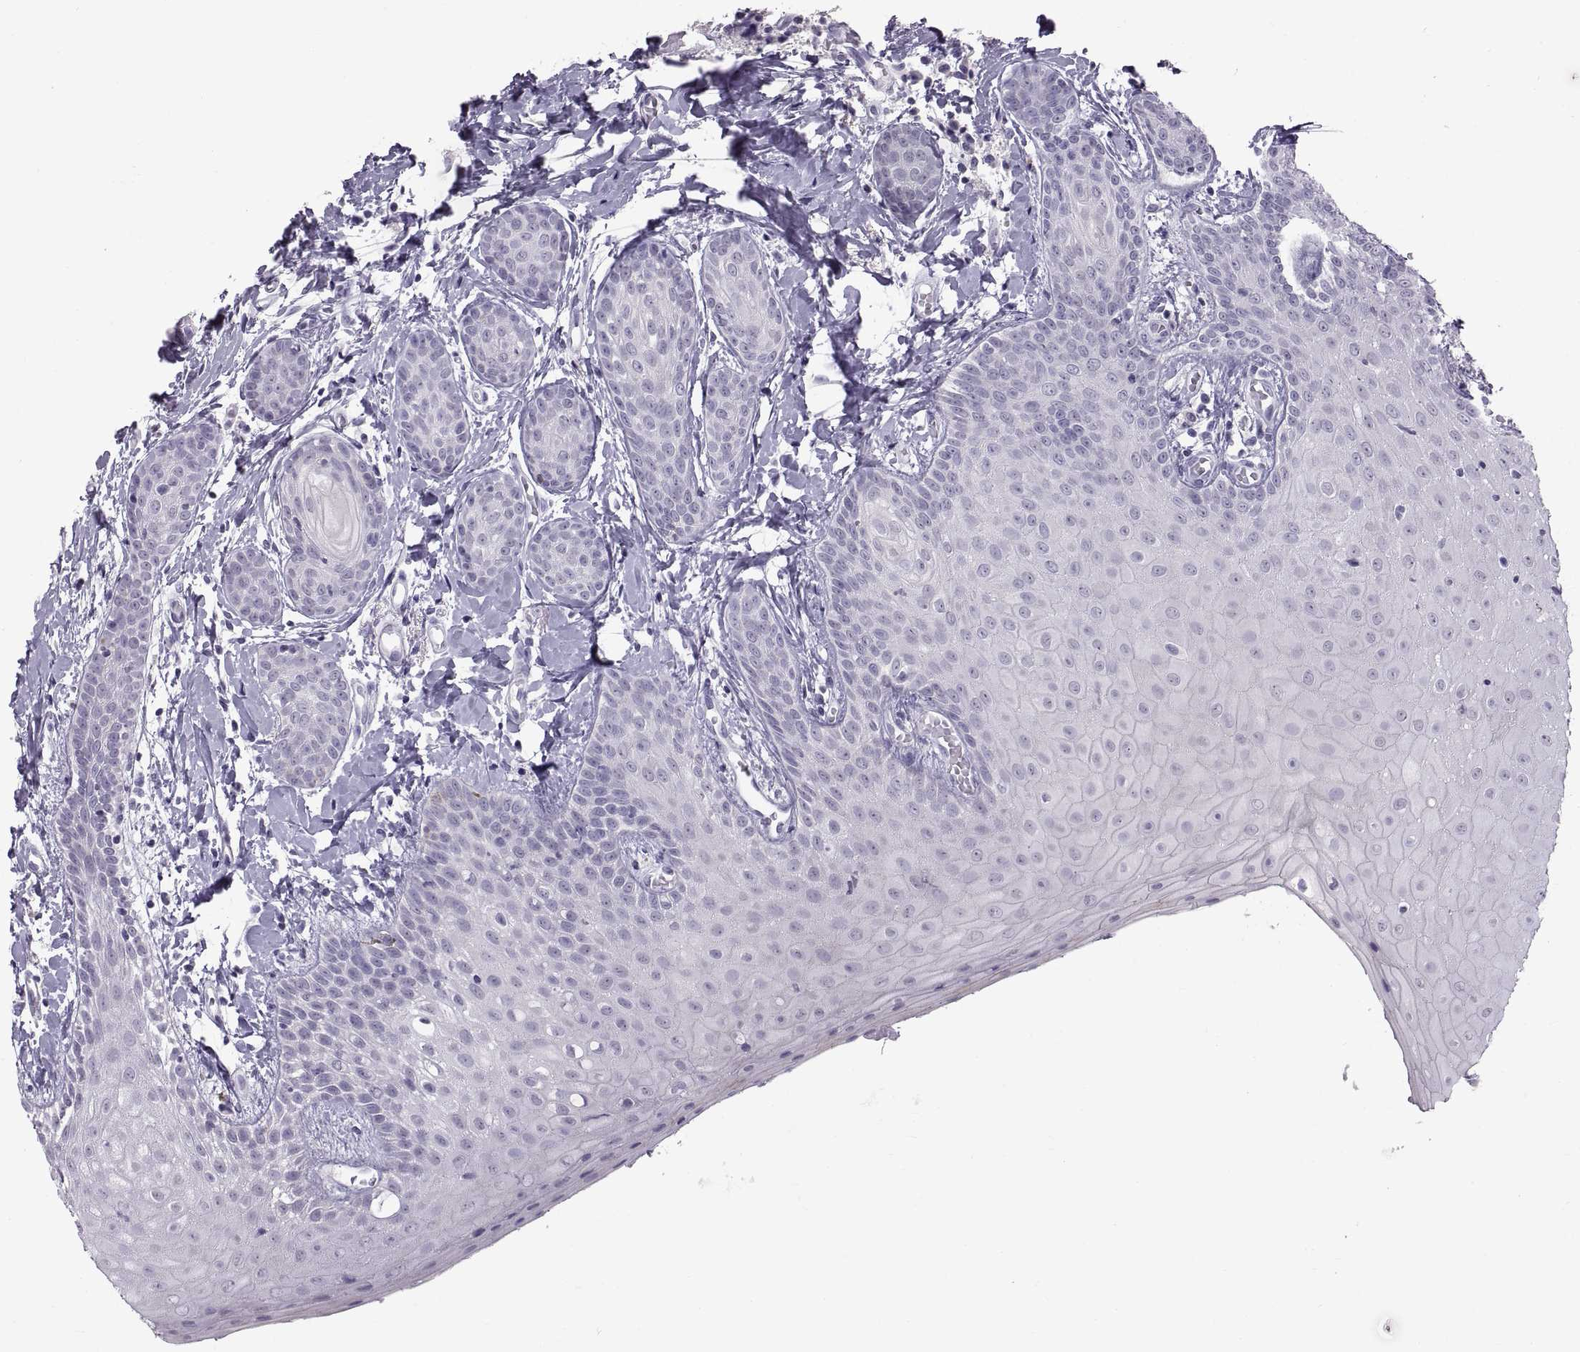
{"staining": {"intensity": "negative", "quantity": "none", "location": "none"}, "tissue": "head and neck cancer", "cell_type": "Tumor cells", "image_type": "cancer", "snomed": [{"axis": "morphology", "description": "Normal tissue, NOS"}, {"axis": "morphology", "description": "Squamous cell carcinoma, NOS"}, {"axis": "topography", "description": "Oral tissue"}, {"axis": "topography", "description": "Salivary gland"}, {"axis": "topography", "description": "Head-Neck"}], "caption": "Photomicrograph shows no protein positivity in tumor cells of head and neck cancer tissue.", "gene": "SPACDR", "patient": {"sex": "female", "age": 62}}